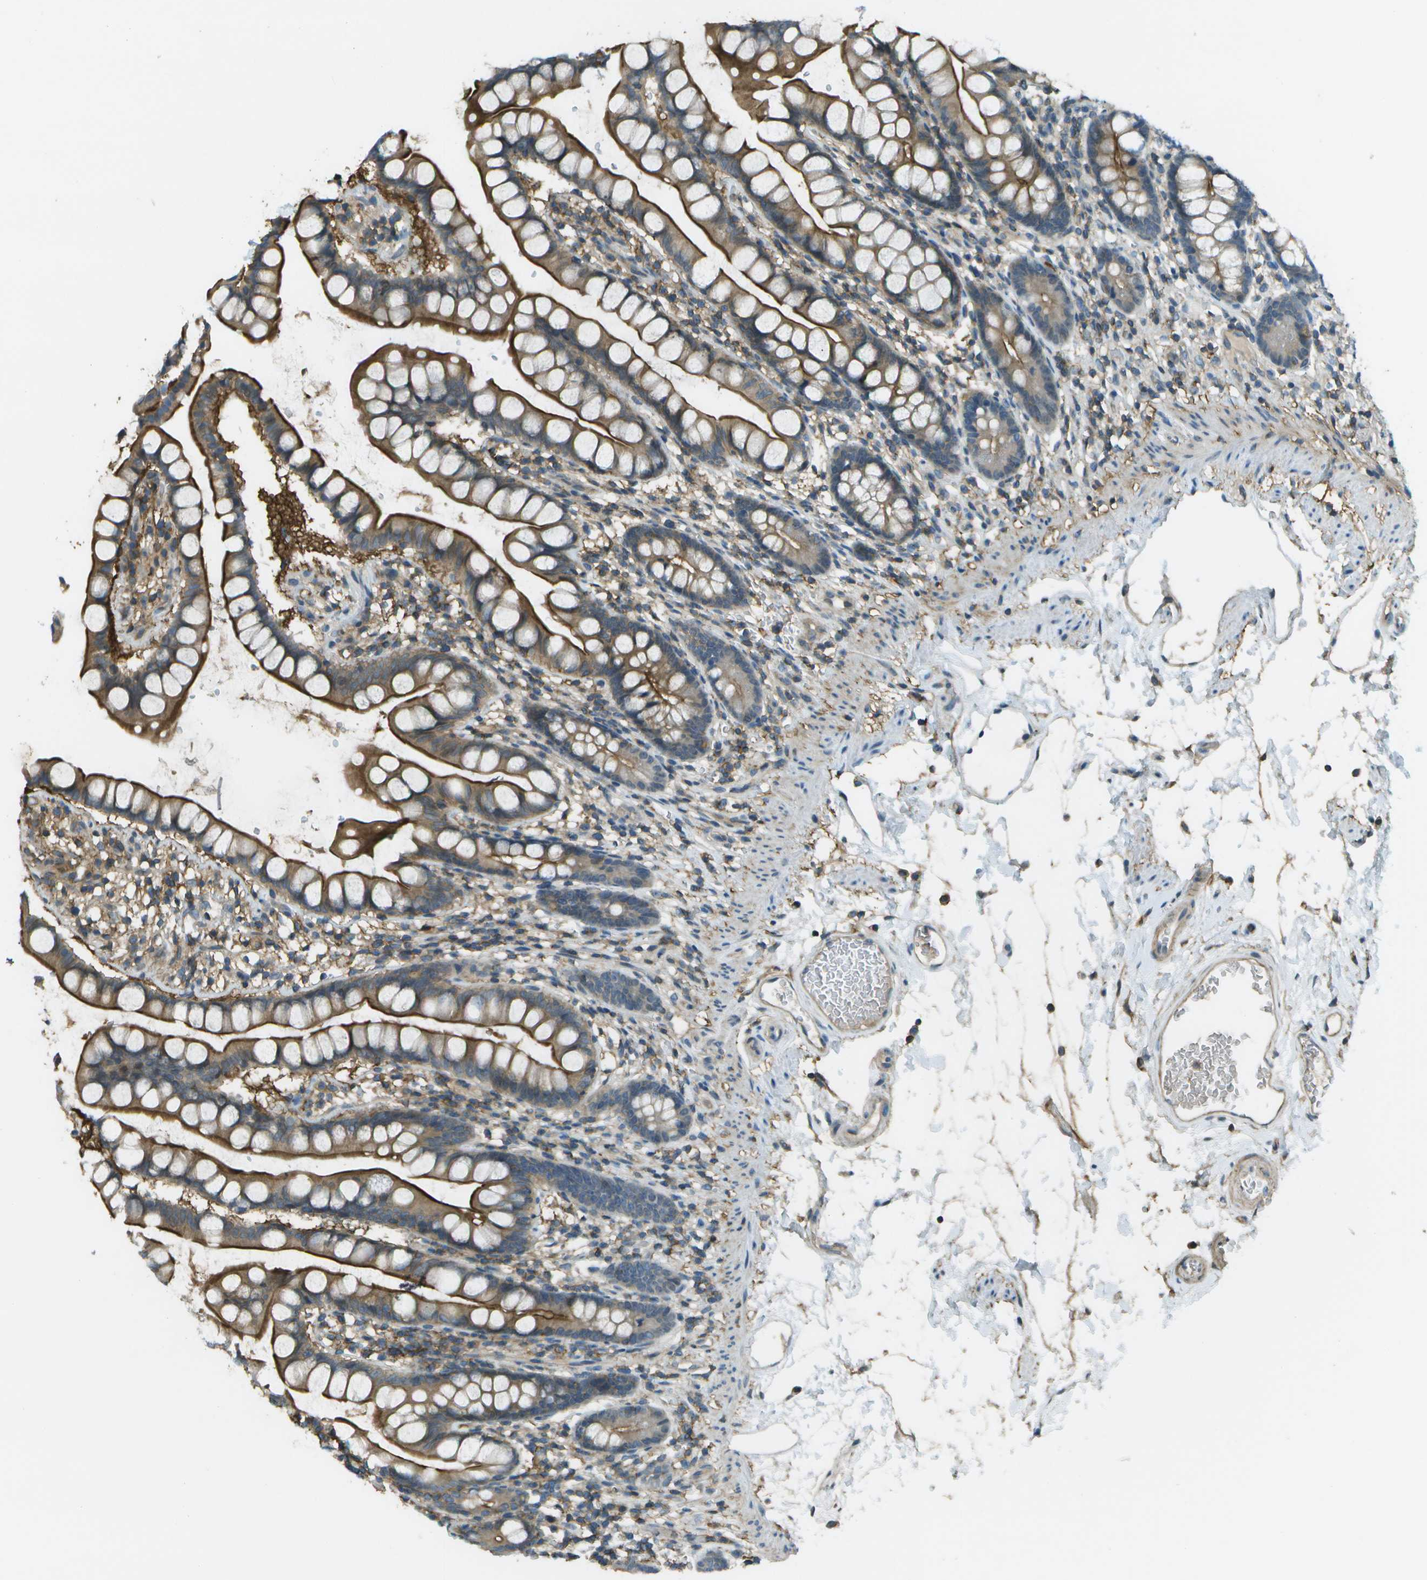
{"staining": {"intensity": "strong", "quantity": ">75%", "location": "cytoplasmic/membranous"}, "tissue": "small intestine", "cell_type": "Glandular cells", "image_type": "normal", "snomed": [{"axis": "morphology", "description": "Normal tissue, NOS"}, {"axis": "topography", "description": "Small intestine"}], "caption": "High-magnification brightfield microscopy of normal small intestine stained with DAB (3,3'-diaminobenzidine) (brown) and counterstained with hematoxylin (blue). glandular cells exhibit strong cytoplasmic/membranous expression is present in about>75% of cells. (IHC, brightfield microscopy, high magnification).", "gene": "LRRC66", "patient": {"sex": "female", "age": 84}}